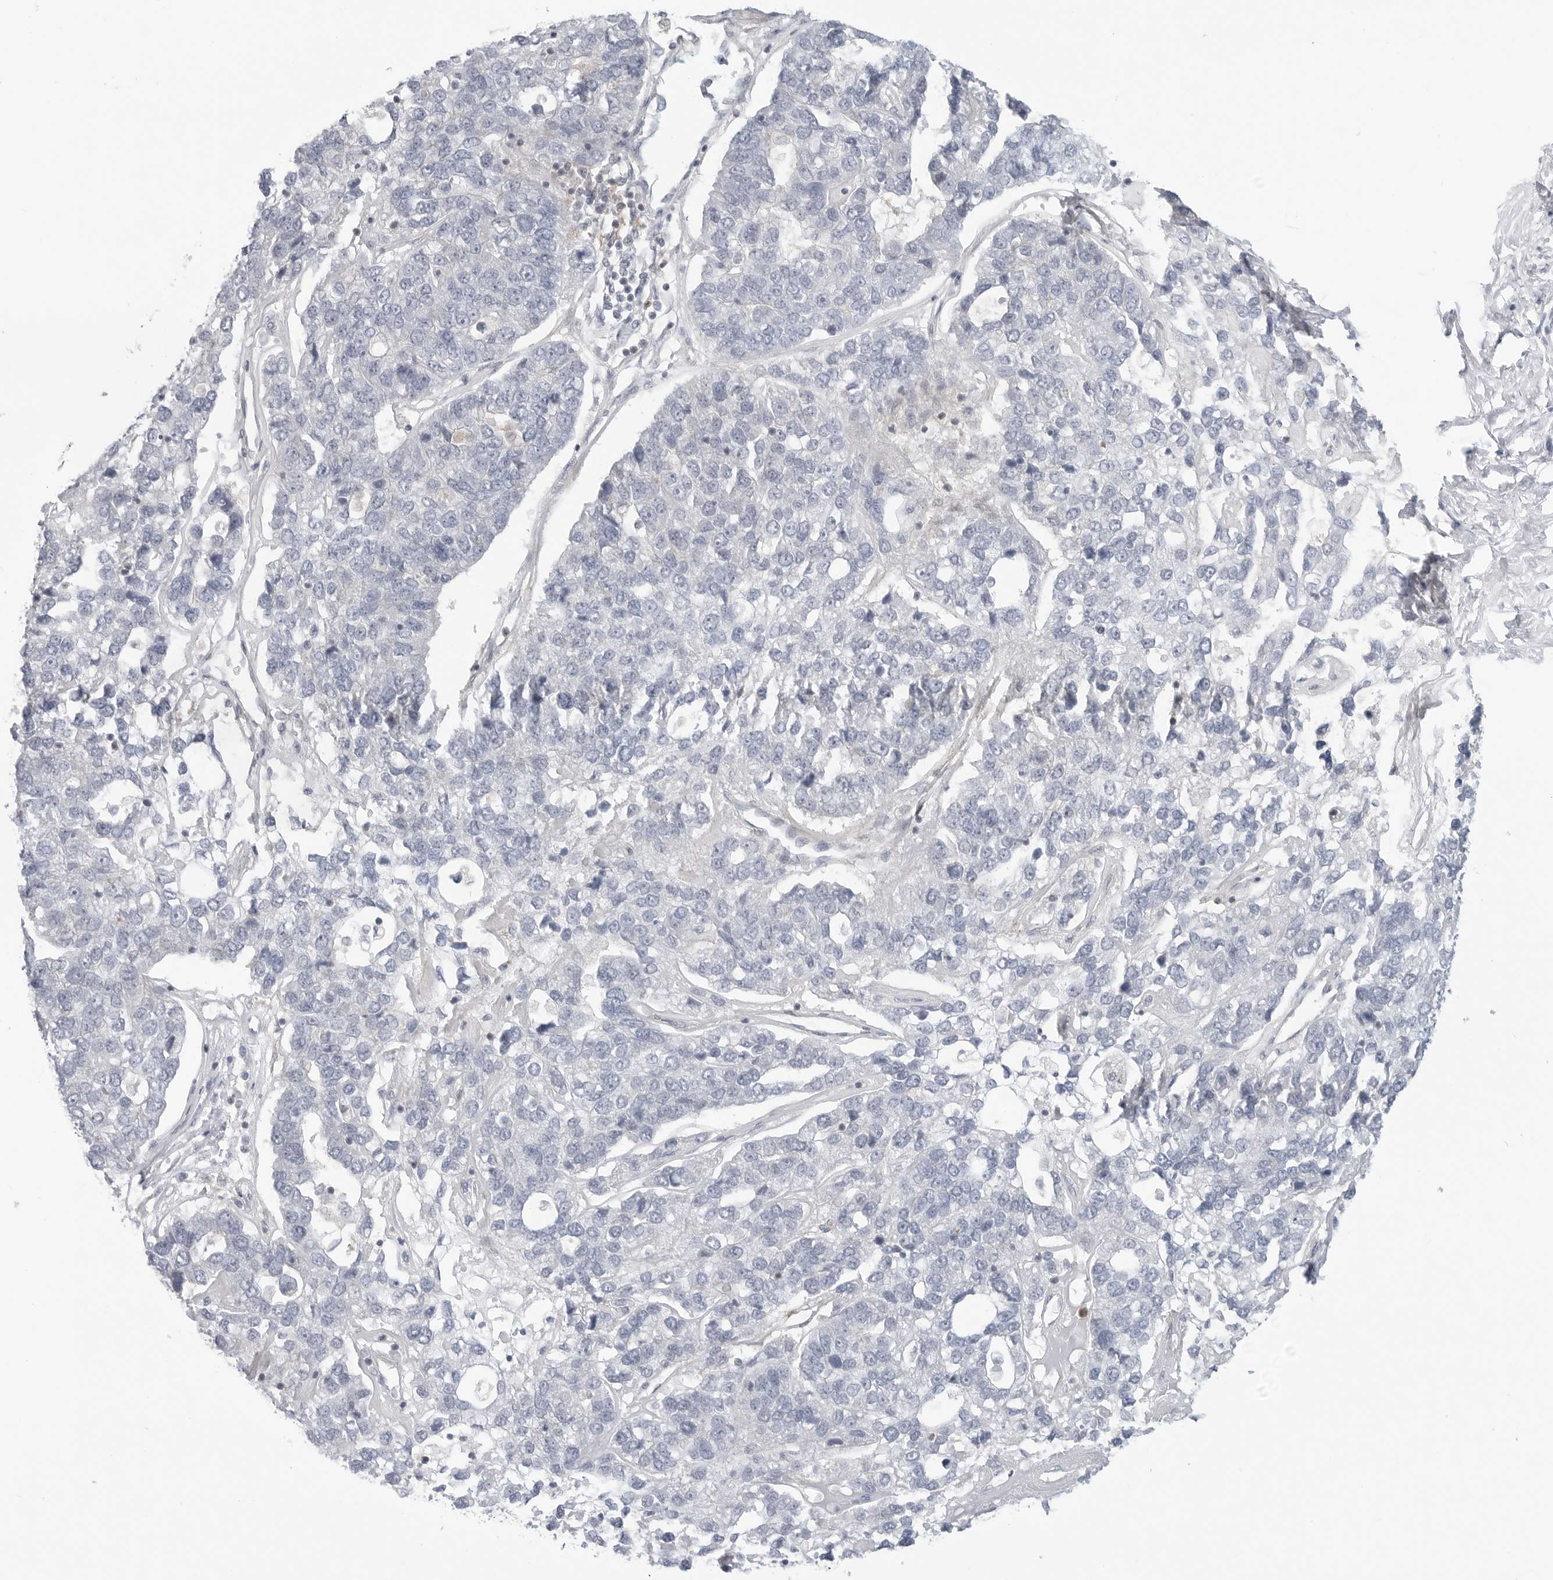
{"staining": {"intensity": "negative", "quantity": "none", "location": "none"}, "tissue": "pancreatic cancer", "cell_type": "Tumor cells", "image_type": "cancer", "snomed": [{"axis": "morphology", "description": "Adenocarcinoma, NOS"}, {"axis": "topography", "description": "Pancreas"}], "caption": "Immunohistochemistry of human pancreatic cancer reveals no expression in tumor cells. Brightfield microscopy of immunohistochemistry stained with DAB (brown) and hematoxylin (blue), captured at high magnification.", "gene": "STXBP3", "patient": {"sex": "female", "age": 61}}